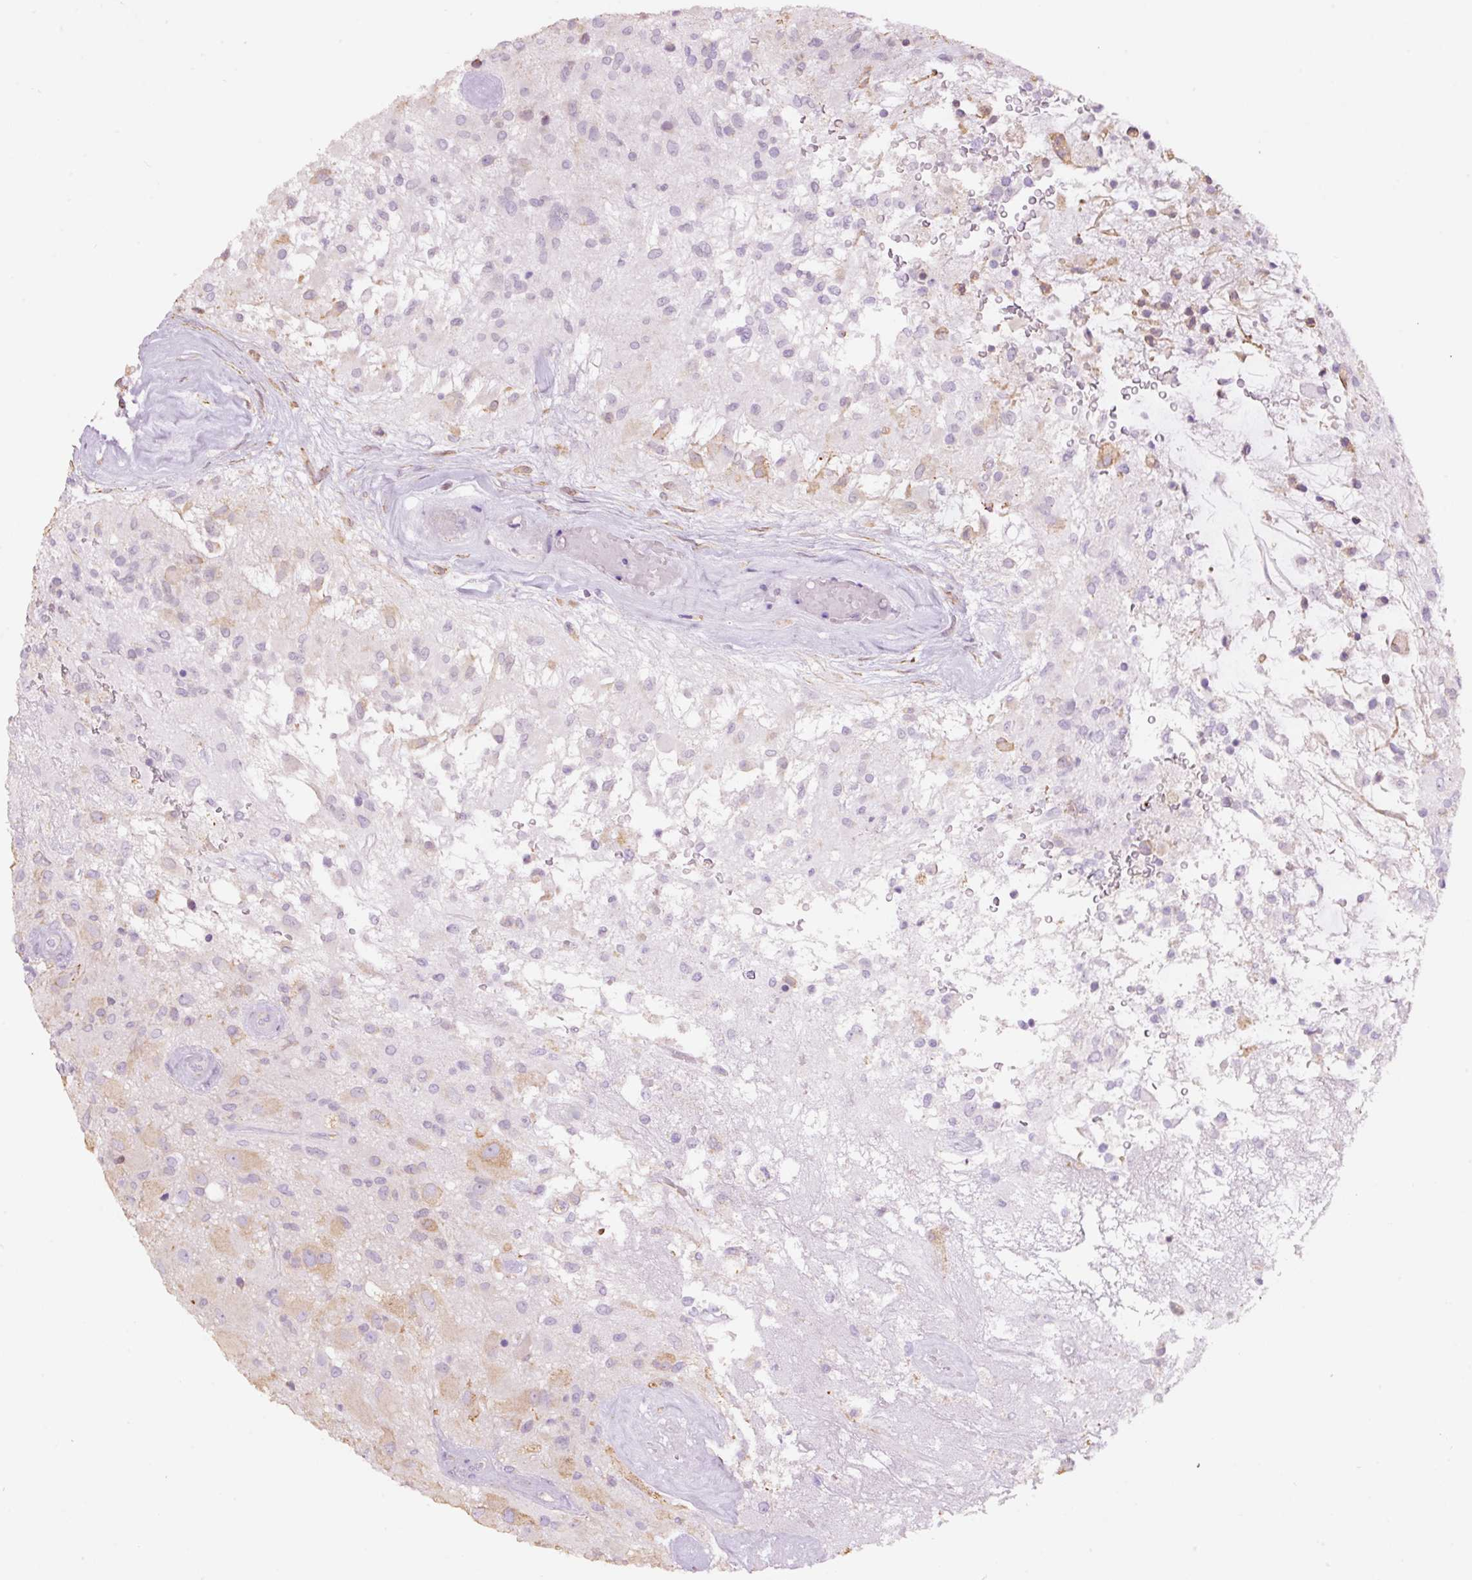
{"staining": {"intensity": "moderate", "quantity": "<25%", "location": "cytoplasmic/membranous"}, "tissue": "glioma", "cell_type": "Tumor cells", "image_type": "cancer", "snomed": [{"axis": "morphology", "description": "Glioma, malignant, High grade"}, {"axis": "topography", "description": "Brain"}], "caption": "Human glioma stained with a brown dye demonstrates moderate cytoplasmic/membranous positive positivity in approximately <25% of tumor cells.", "gene": "GCG", "patient": {"sex": "female", "age": 67}}